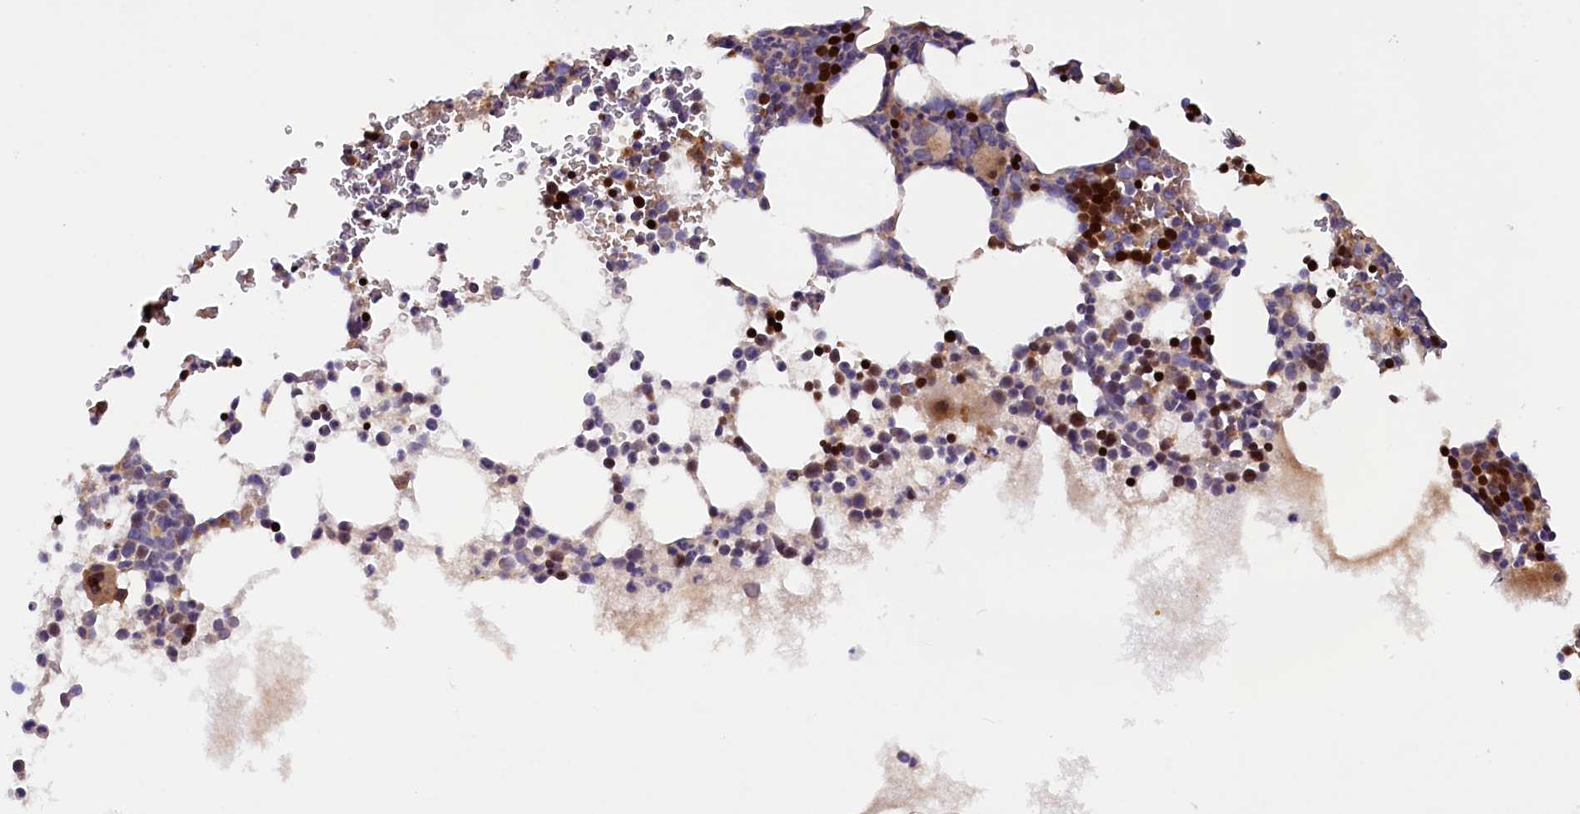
{"staining": {"intensity": "strong", "quantity": "25%-75%", "location": "nuclear"}, "tissue": "bone marrow", "cell_type": "Hematopoietic cells", "image_type": "normal", "snomed": [{"axis": "morphology", "description": "Normal tissue, NOS"}, {"axis": "topography", "description": "Bone marrow"}], "caption": "A high amount of strong nuclear staining is present in about 25%-75% of hematopoietic cells in unremarkable bone marrow. (Stains: DAB (3,3'-diaminobenzidine) in brown, nuclei in blue, Microscopy: brightfield microscopy at high magnification).", "gene": "ARRDC4", "patient": {"sex": "female", "age": 78}}